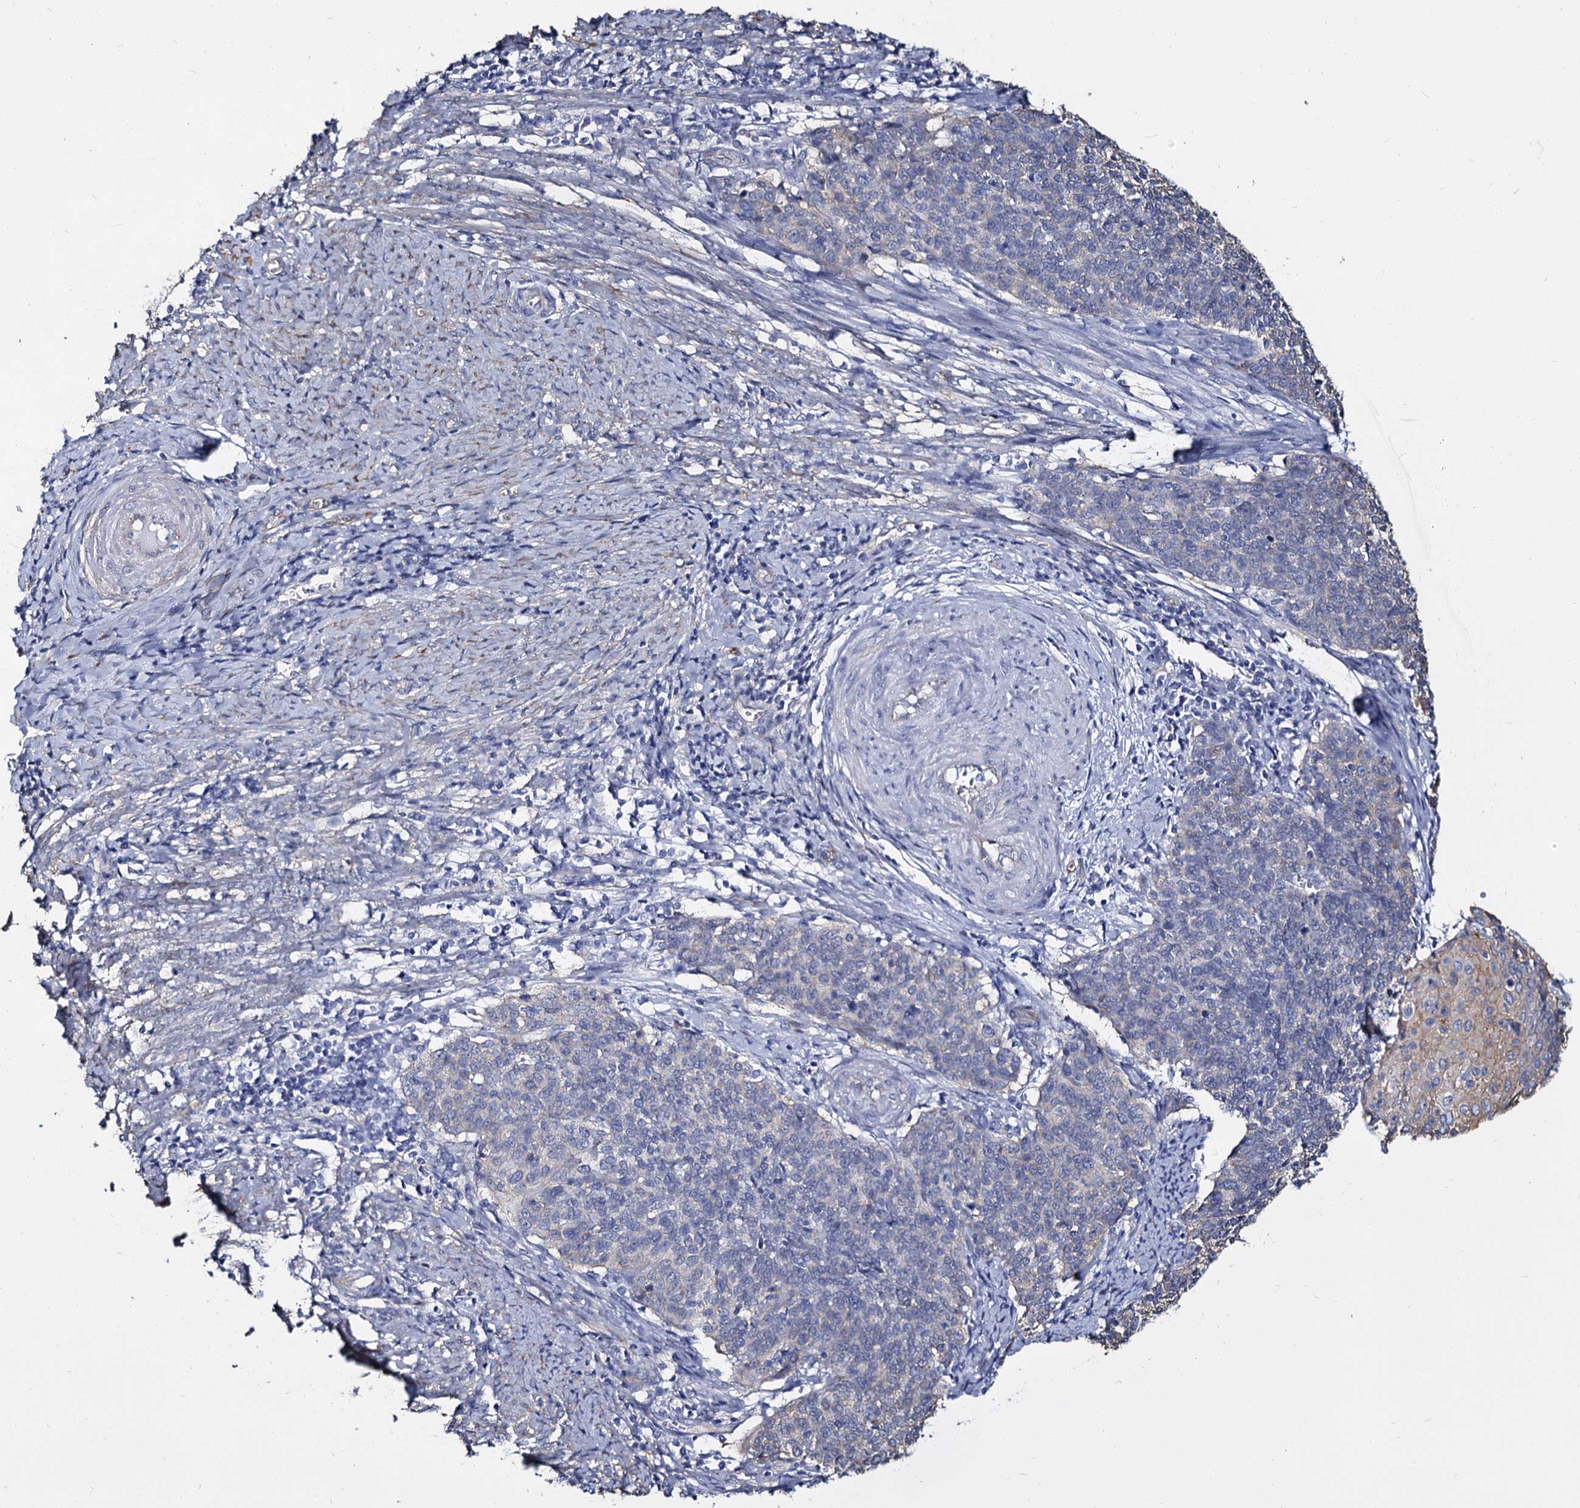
{"staining": {"intensity": "negative", "quantity": "none", "location": "none"}, "tissue": "cervical cancer", "cell_type": "Tumor cells", "image_type": "cancer", "snomed": [{"axis": "morphology", "description": "Squamous cell carcinoma, NOS"}, {"axis": "topography", "description": "Cervix"}], "caption": "Human cervical squamous cell carcinoma stained for a protein using immunohistochemistry (IHC) reveals no positivity in tumor cells.", "gene": "CBFB", "patient": {"sex": "female", "age": 39}}